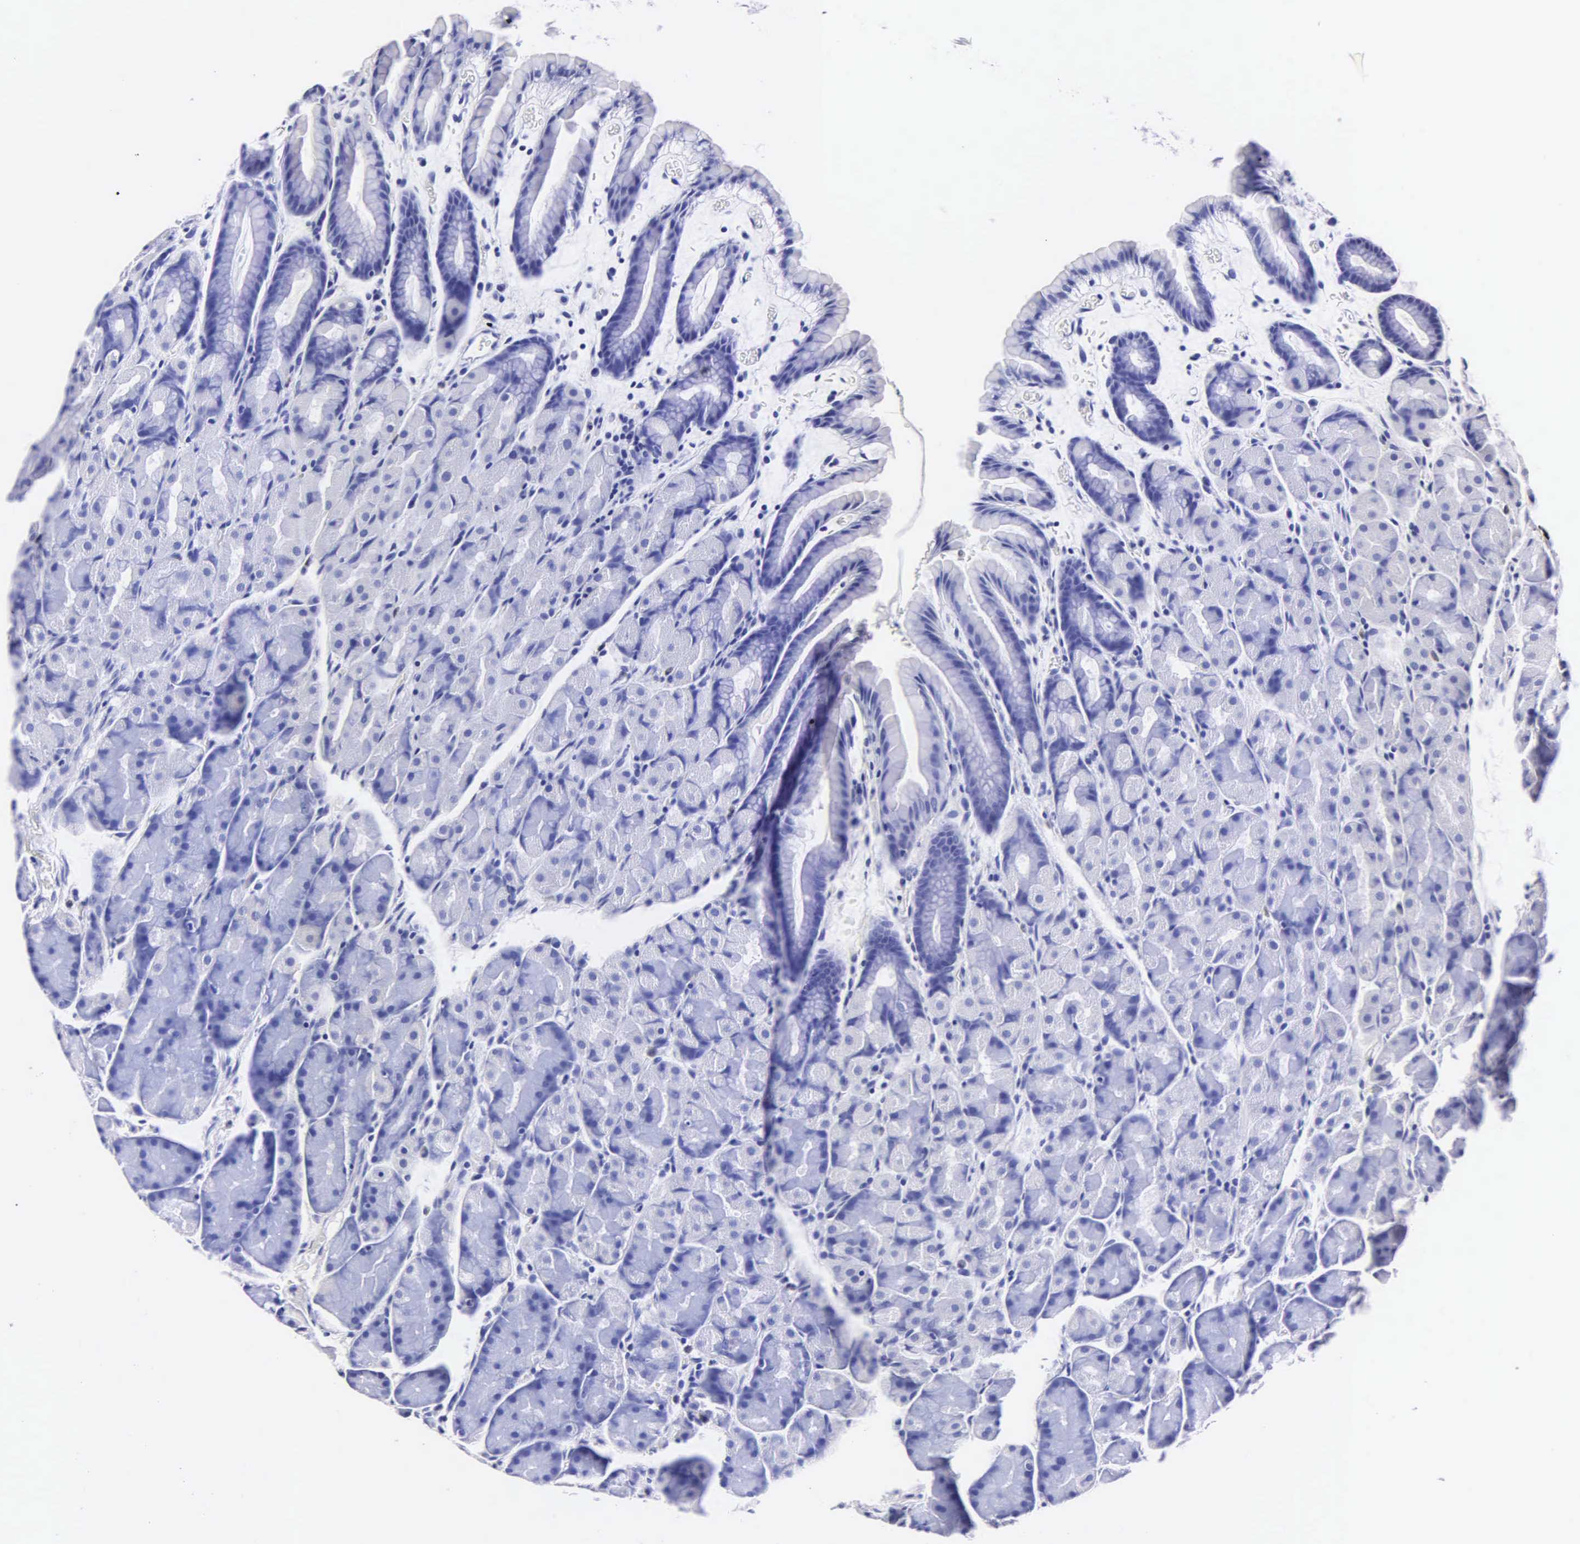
{"staining": {"intensity": "negative", "quantity": "none", "location": "none"}, "tissue": "stomach", "cell_type": "Glandular cells", "image_type": "normal", "snomed": [{"axis": "morphology", "description": "Adenocarcinoma, NOS"}, {"axis": "topography", "description": "Stomach, upper"}], "caption": "High power microscopy photomicrograph of an immunohistochemistry (IHC) image of normal stomach, revealing no significant positivity in glandular cells.", "gene": "MB", "patient": {"sex": "male", "age": 47}}